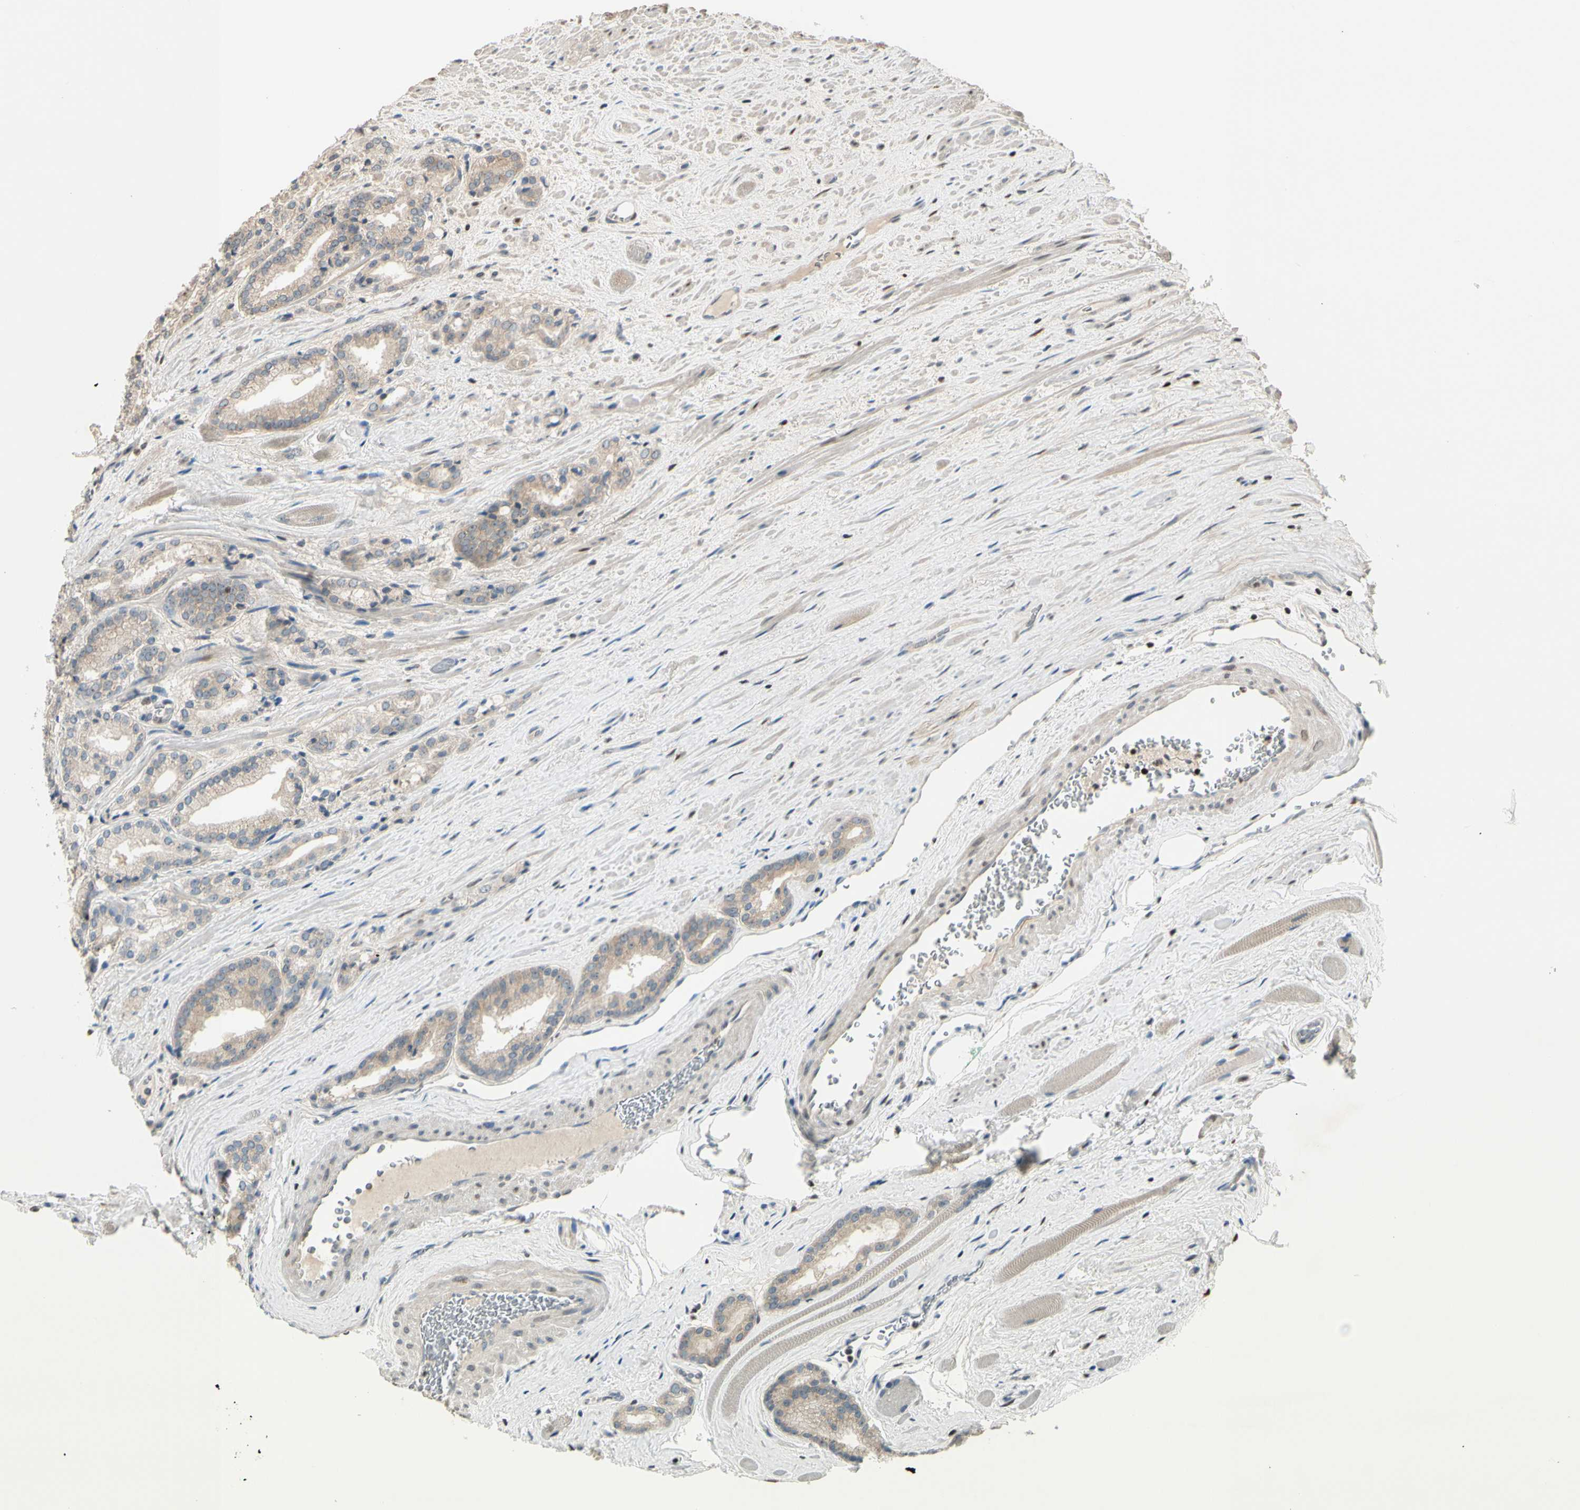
{"staining": {"intensity": "weak", "quantity": ">75%", "location": "cytoplasmic/membranous"}, "tissue": "prostate cancer", "cell_type": "Tumor cells", "image_type": "cancer", "snomed": [{"axis": "morphology", "description": "Adenocarcinoma, Low grade"}, {"axis": "topography", "description": "Prostate"}], "caption": "A micrograph of prostate cancer (adenocarcinoma (low-grade)) stained for a protein shows weak cytoplasmic/membranous brown staining in tumor cells. Nuclei are stained in blue.", "gene": "NFYA", "patient": {"sex": "male", "age": 59}}